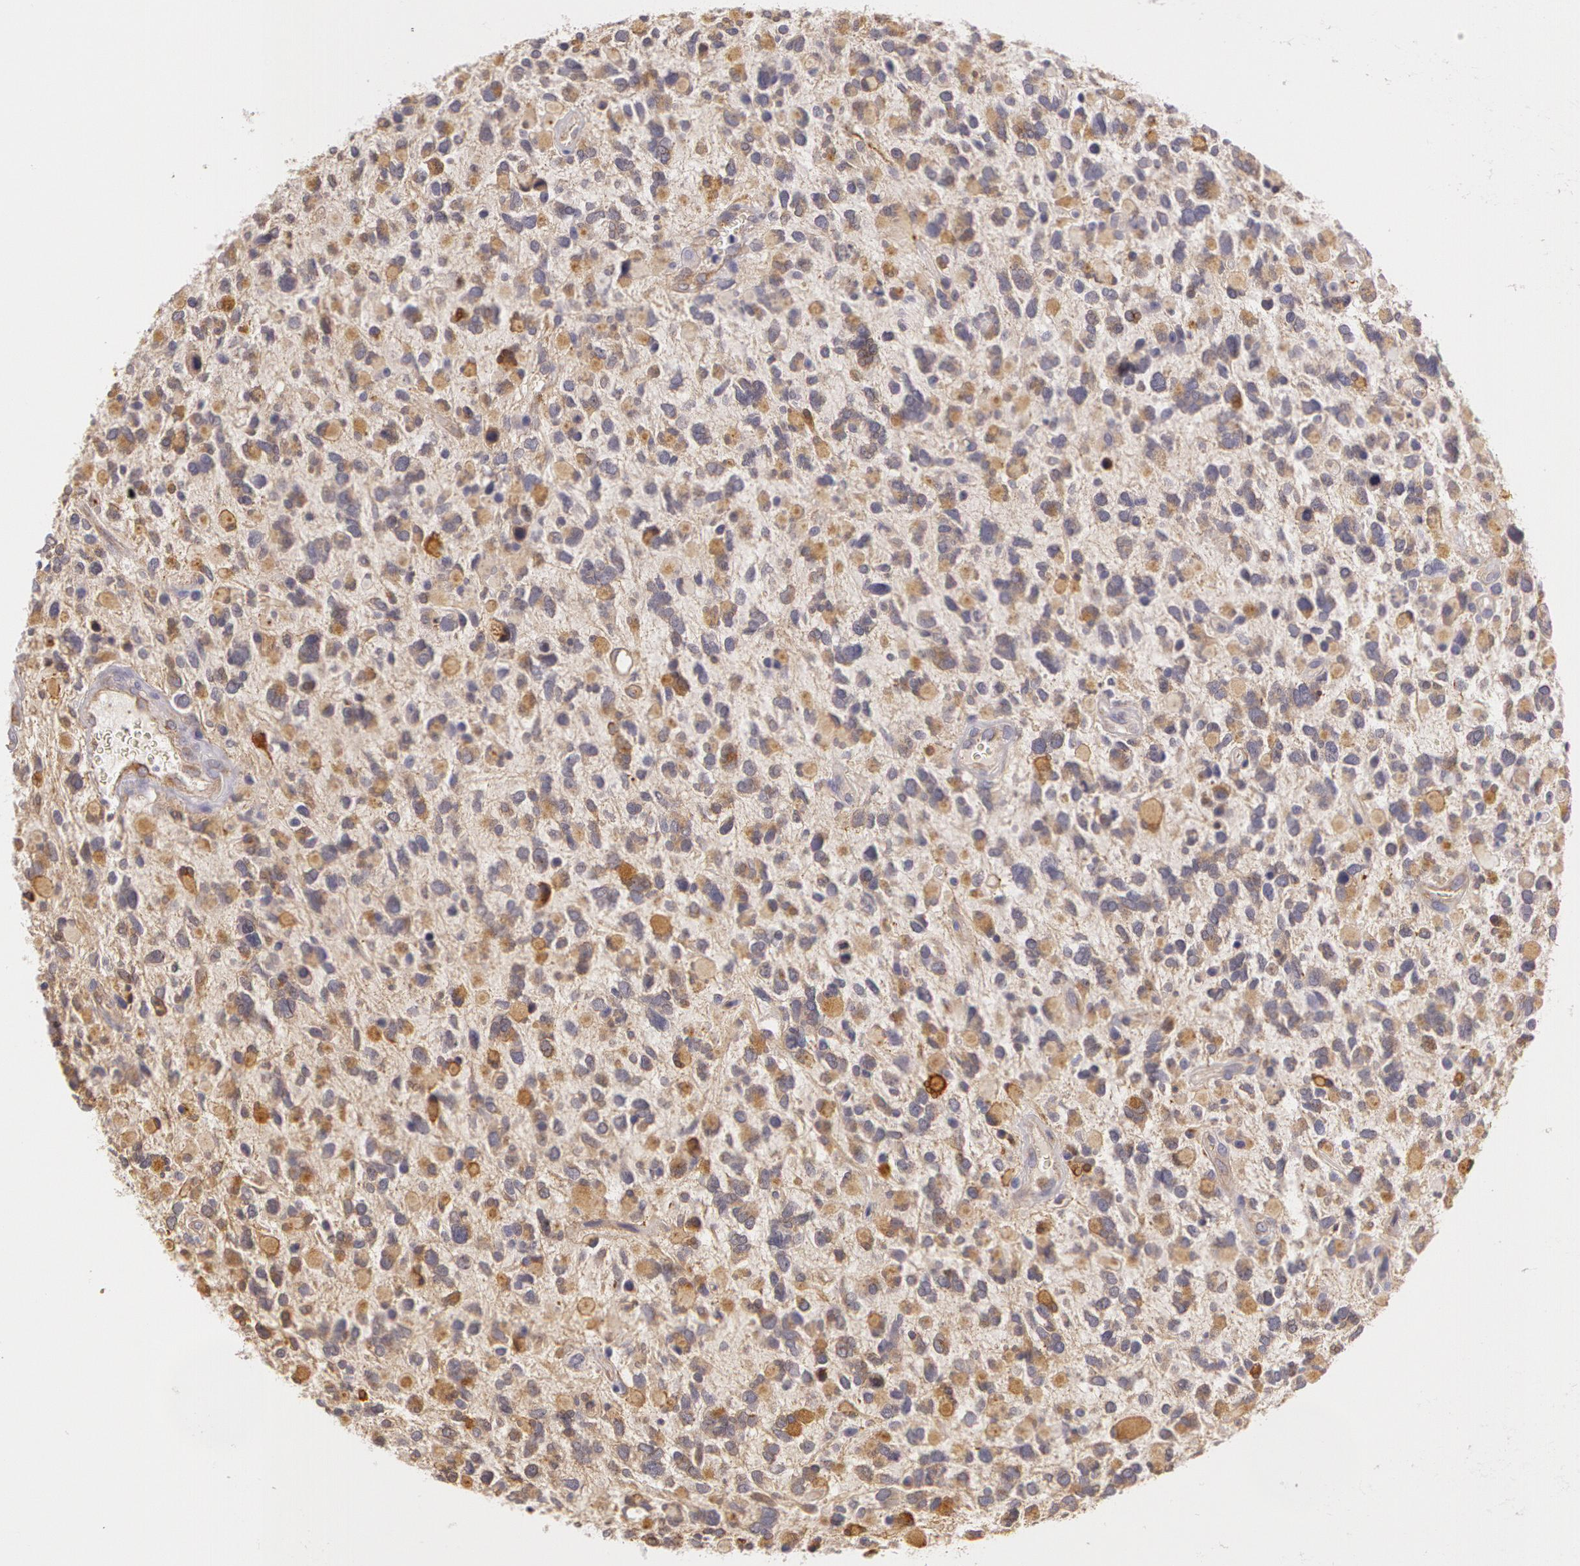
{"staining": {"intensity": "moderate", "quantity": ">75%", "location": "cytoplasmic/membranous"}, "tissue": "glioma", "cell_type": "Tumor cells", "image_type": "cancer", "snomed": [{"axis": "morphology", "description": "Glioma, malignant, High grade"}, {"axis": "topography", "description": "Brain"}], "caption": "A brown stain shows moderate cytoplasmic/membranous positivity of a protein in glioma tumor cells. (IHC, brightfield microscopy, high magnification).", "gene": "APP", "patient": {"sex": "female", "age": 37}}